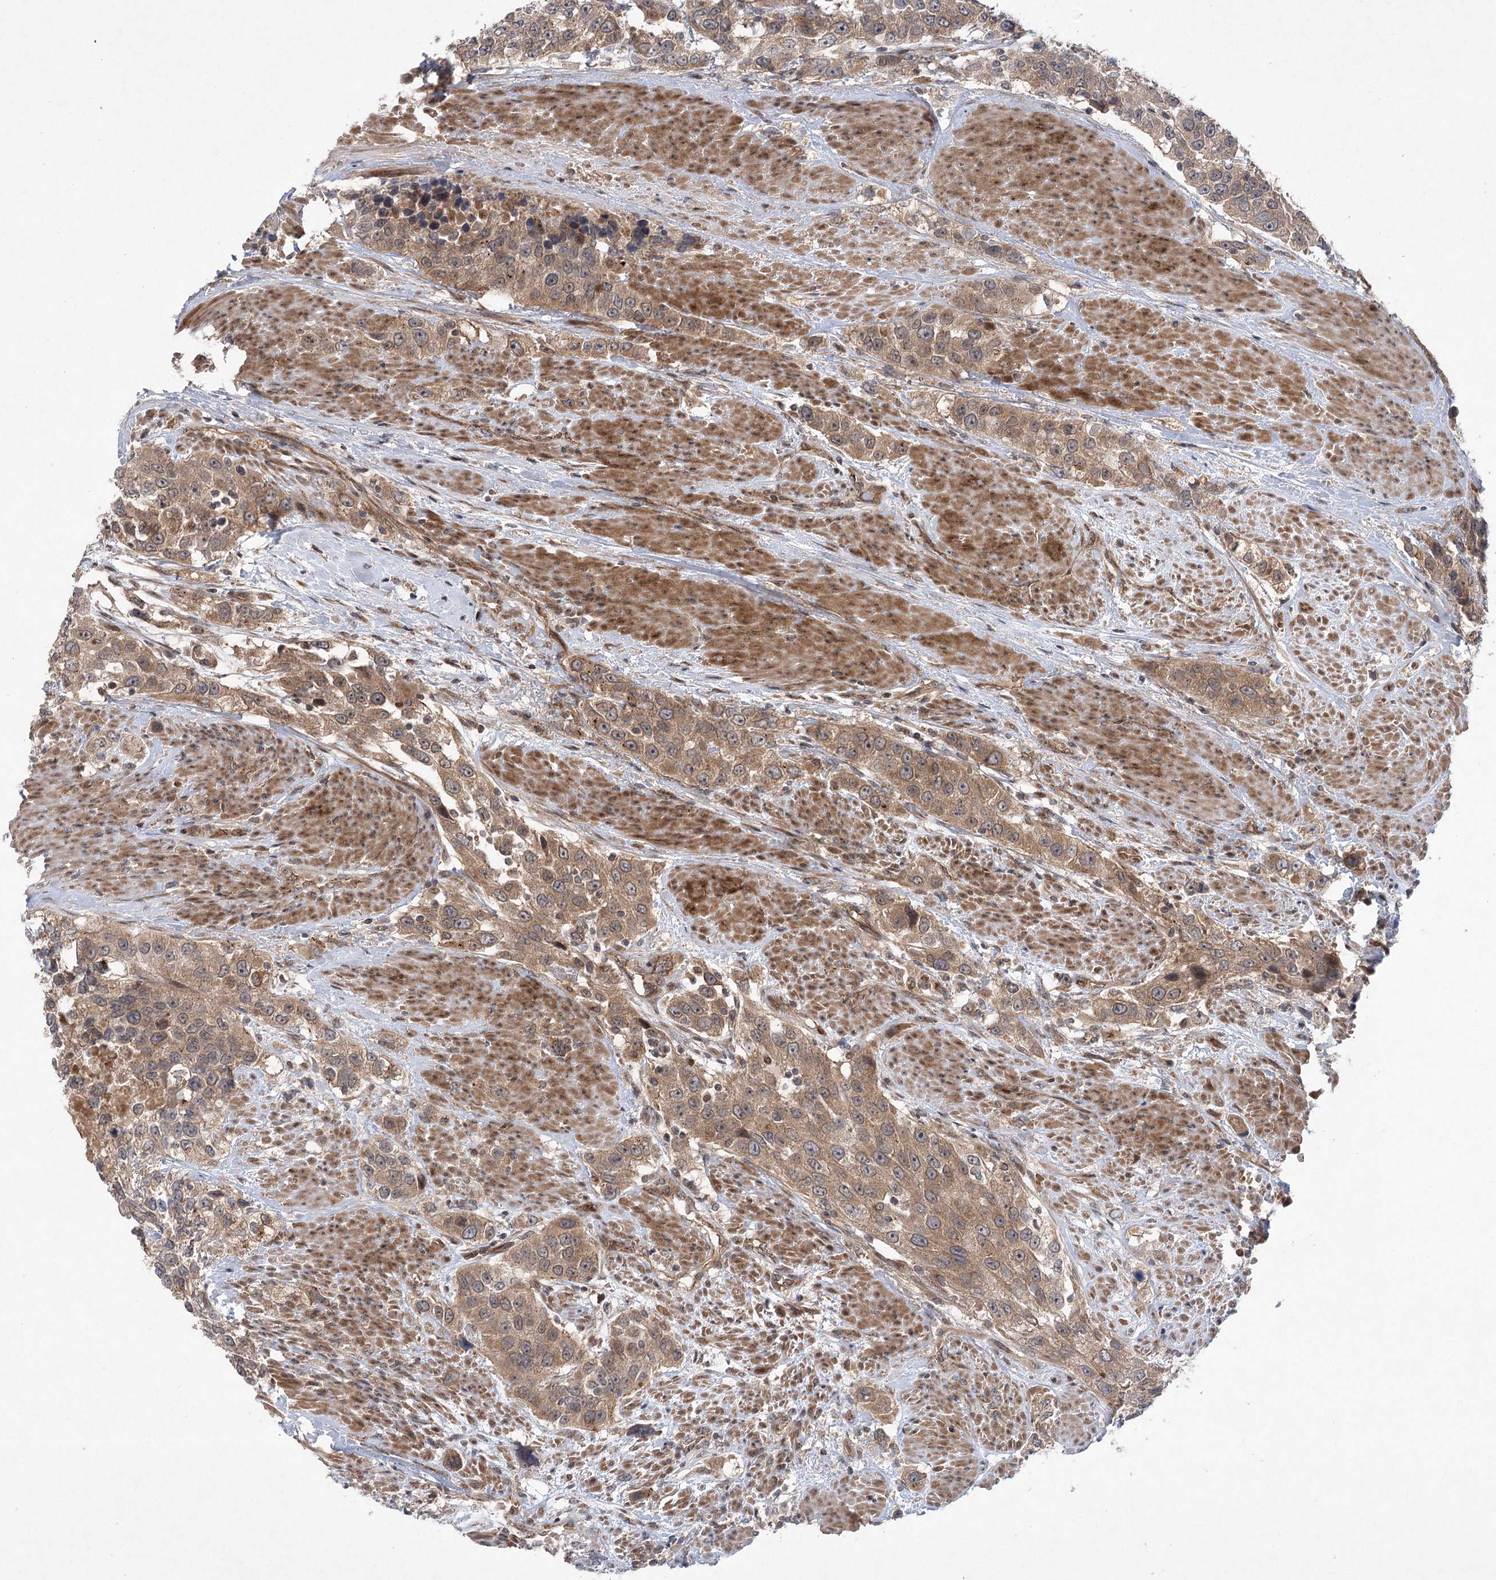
{"staining": {"intensity": "moderate", "quantity": ">75%", "location": "cytoplasmic/membranous"}, "tissue": "urothelial cancer", "cell_type": "Tumor cells", "image_type": "cancer", "snomed": [{"axis": "morphology", "description": "Urothelial carcinoma, High grade"}, {"axis": "topography", "description": "Urinary bladder"}], "caption": "Human urothelial carcinoma (high-grade) stained with a brown dye reveals moderate cytoplasmic/membranous positive expression in approximately >75% of tumor cells.", "gene": "METTL24", "patient": {"sex": "female", "age": 80}}